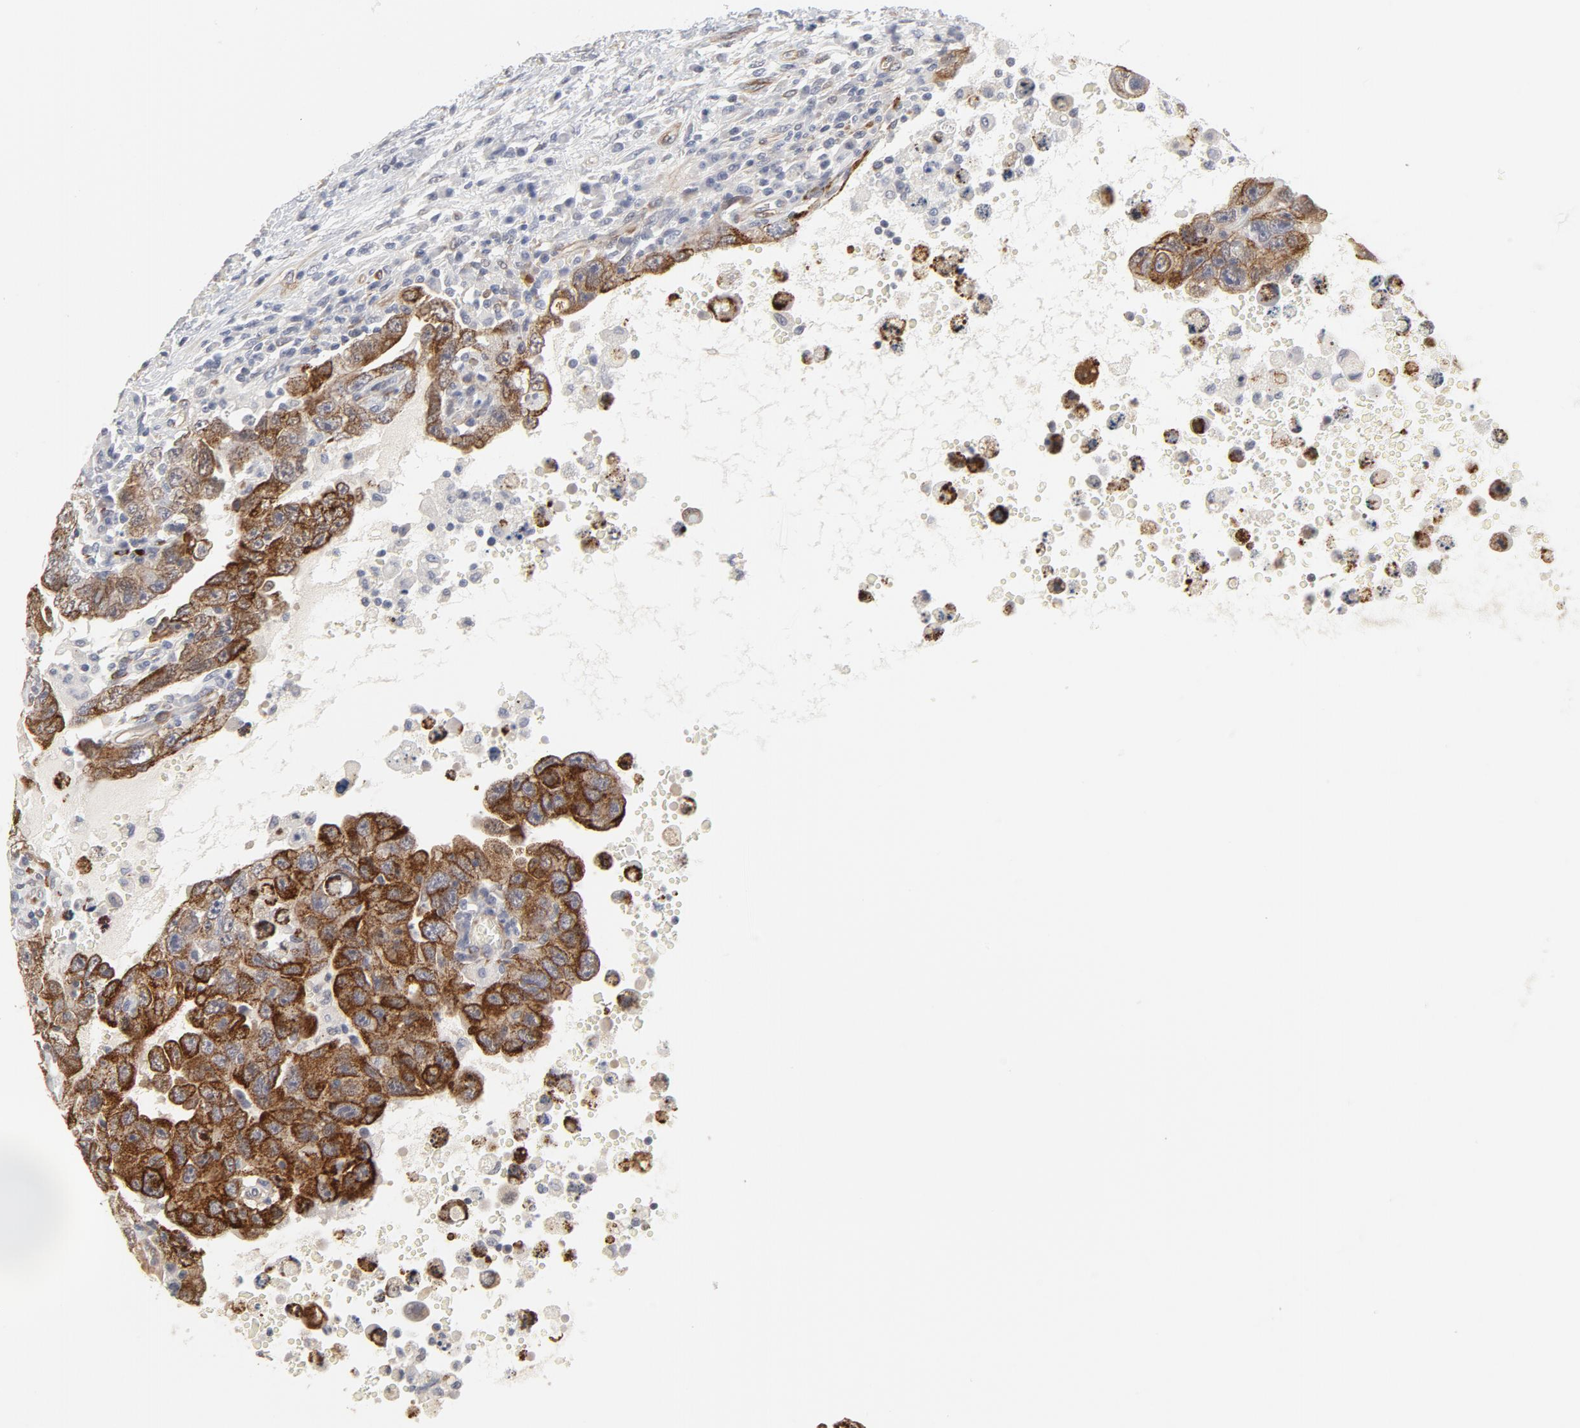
{"staining": {"intensity": "strong", "quantity": ">75%", "location": "cytoplasmic/membranous"}, "tissue": "testis cancer", "cell_type": "Tumor cells", "image_type": "cancer", "snomed": [{"axis": "morphology", "description": "Carcinoma, Embryonal, NOS"}, {"axis": "topography", "description": "Testis"}], "caption": "Immunohistochemical staining of human testis embryonal carcinoma reveals strong cytoplasmic/membranous protein expression in approximately >75% of tumor cells. (brown staining indicates protein expression, while blue staining denotes nuclei).", "gene": "MAGED4", "patient": {"sex": "male", "age": 26}}